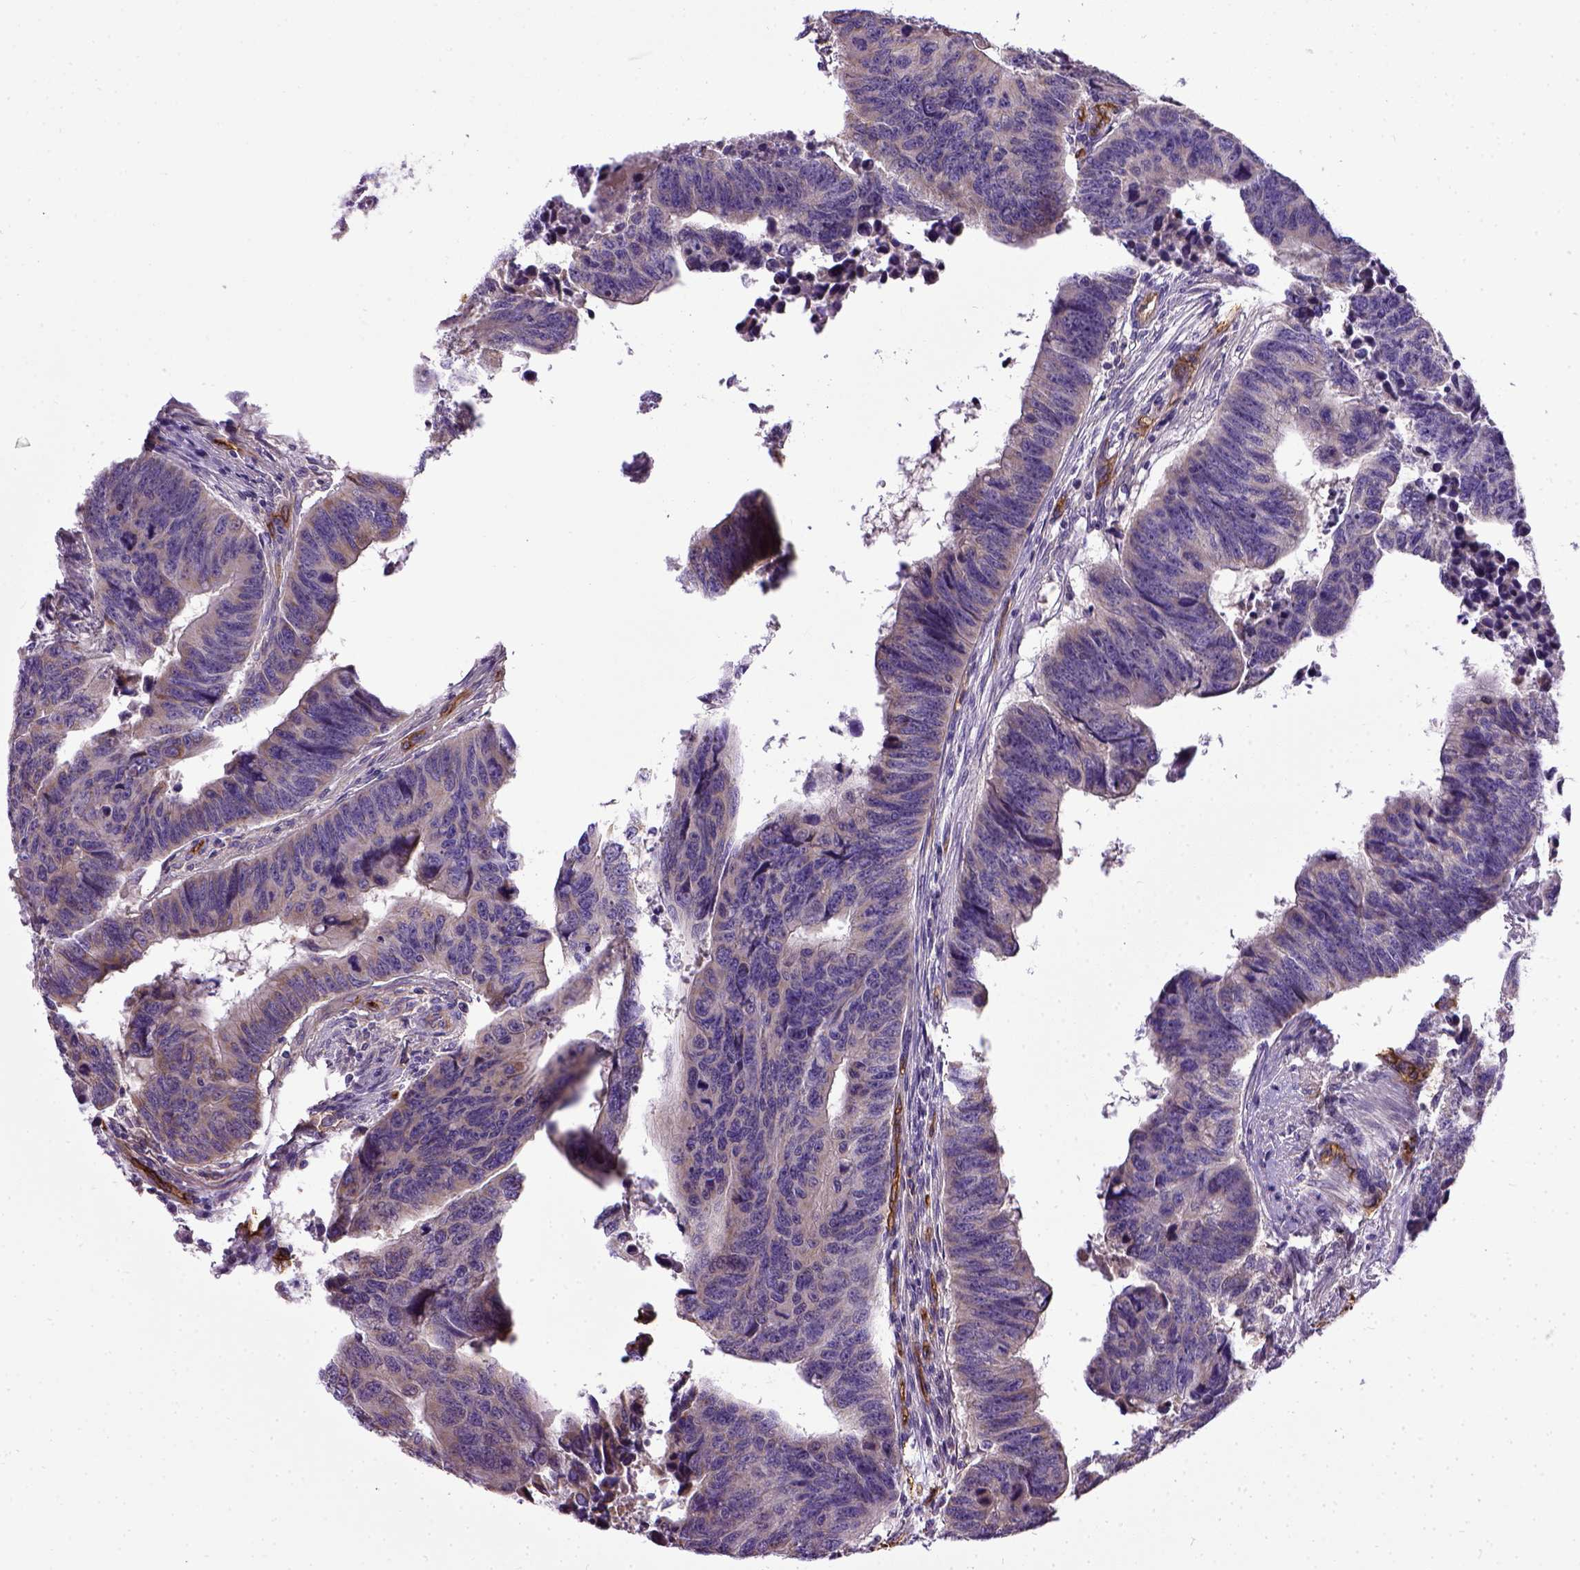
{"staining": {"intensity": "weak", "quantity": "25%-75%", "location": "cytoplasmic/membranous"}, "tissue": "colorectal cancer", "cell_type": "Tumor cells", "image_type": "cancer", "snomed": [{"axis": "morphology", "description": "Adenocarcinoma, NOS"}, {"axis": "topography", "description": "Rectum"}], "caption": "This micrograph exhibits colorectal cancer stained with immunohistochemistry to label a protein in brown. The cytoplasmic/membranous of tumor cells show weak positivity for the protein. Nuclei are counter-stained blue.", "gene": "ENG", "patient": {"sex": "female", "age": 85}}